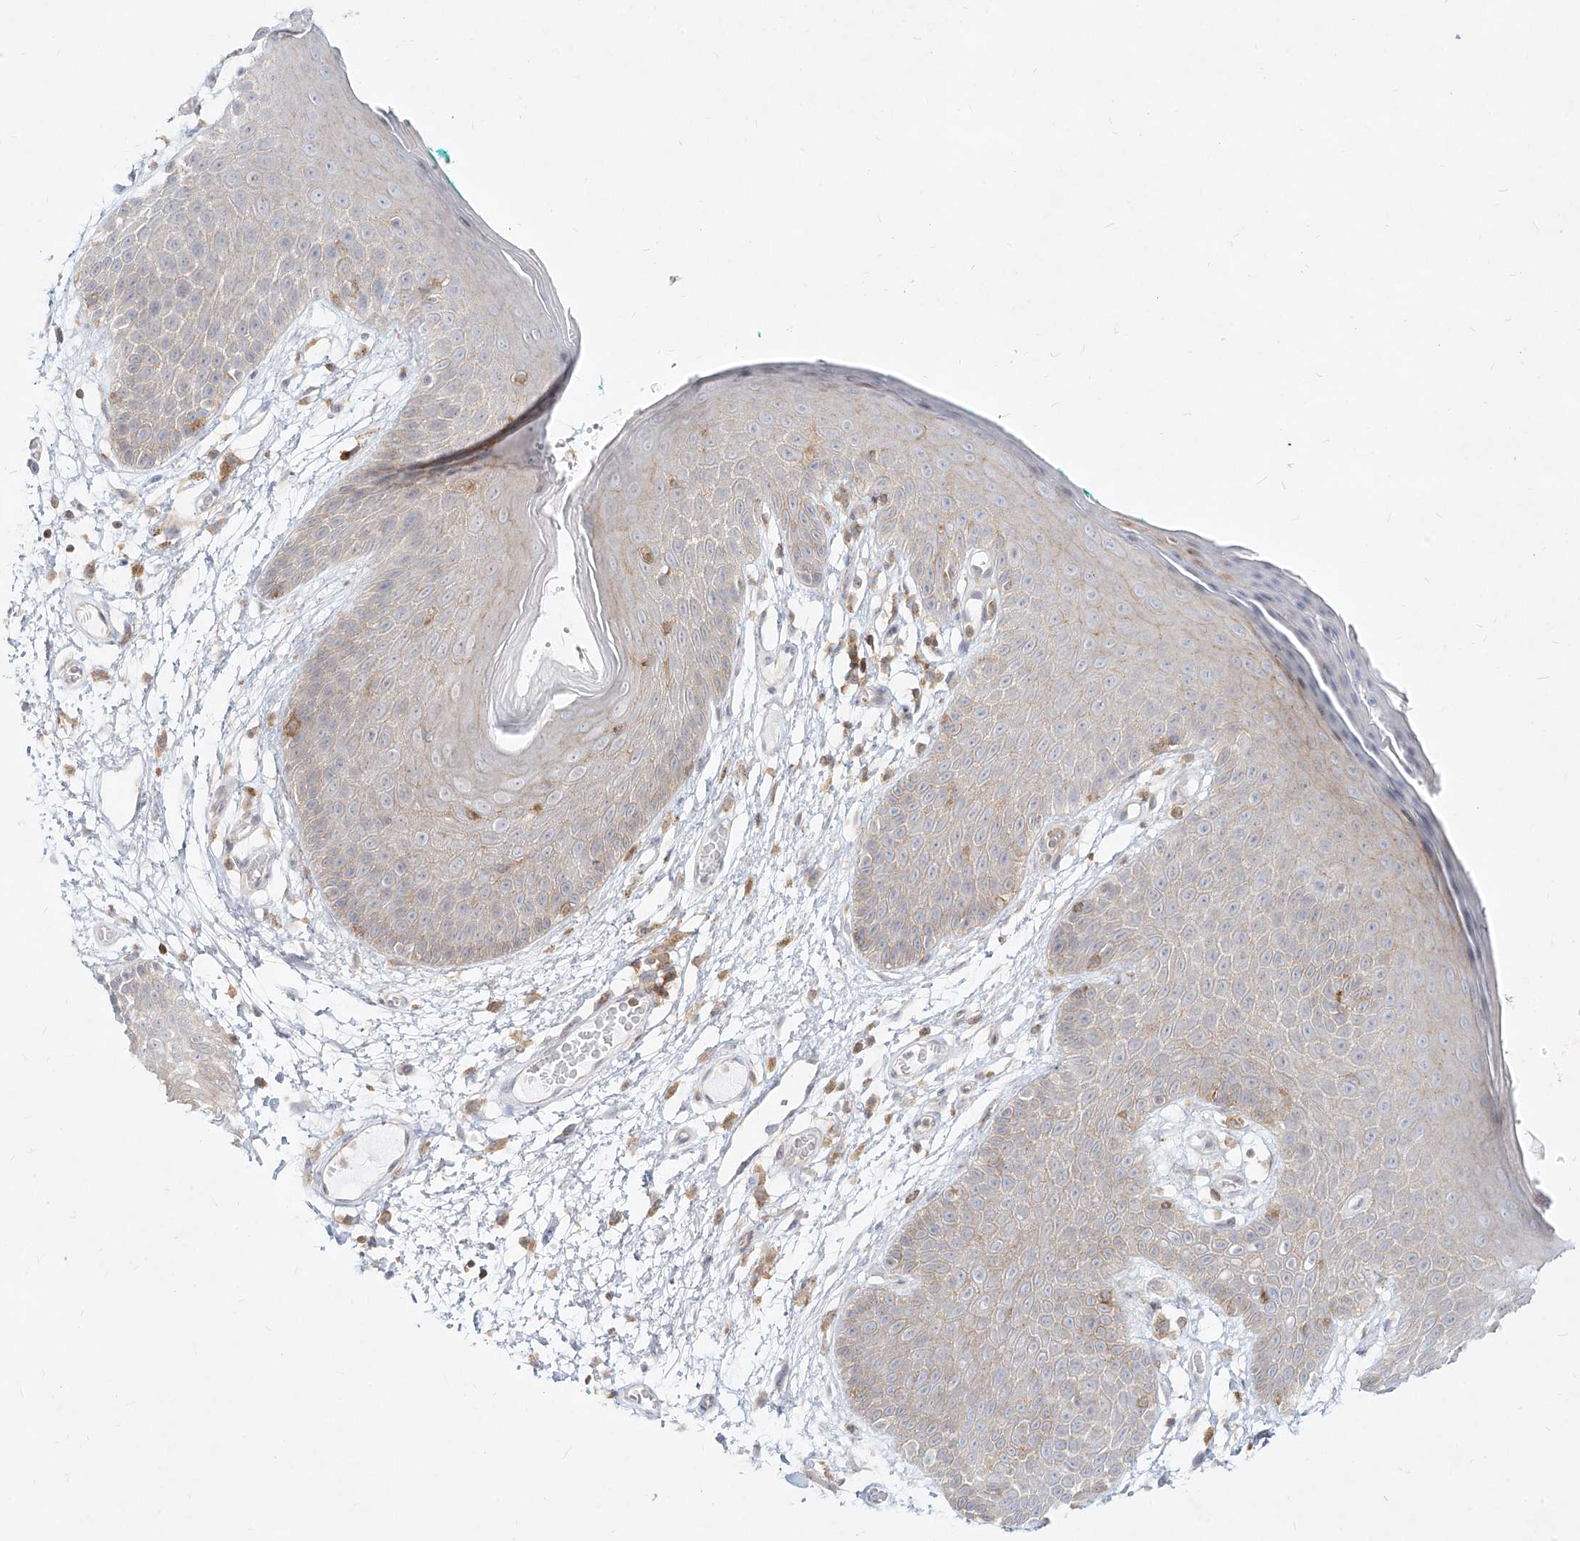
{"staining": {"intensity": "weak", "quantity": "<25%", "location": "cytoplasmic/membranous"}, "tissue": "skin", "cell_type": "Epidermal cells", "image_type": "normal", "snomed": [{"axis": "morphology", "description": "Normal tissue, NOS"}, {"axis": "topography", "description": "Anal"}], "caption": "High magnification brightfield microscopy of unremarkable skin stained with DAB (brown) and counterstained with hematoxylin (blue): epidermal cells show no significant expression. The staining was performed using DAB to visualize the protein expression in brown, while the nuclei were stained in blue with hematoxylin (Magnification: 20x).", "gene": "SLC2A12", "patient": {"sex": "male", "age": 74}}